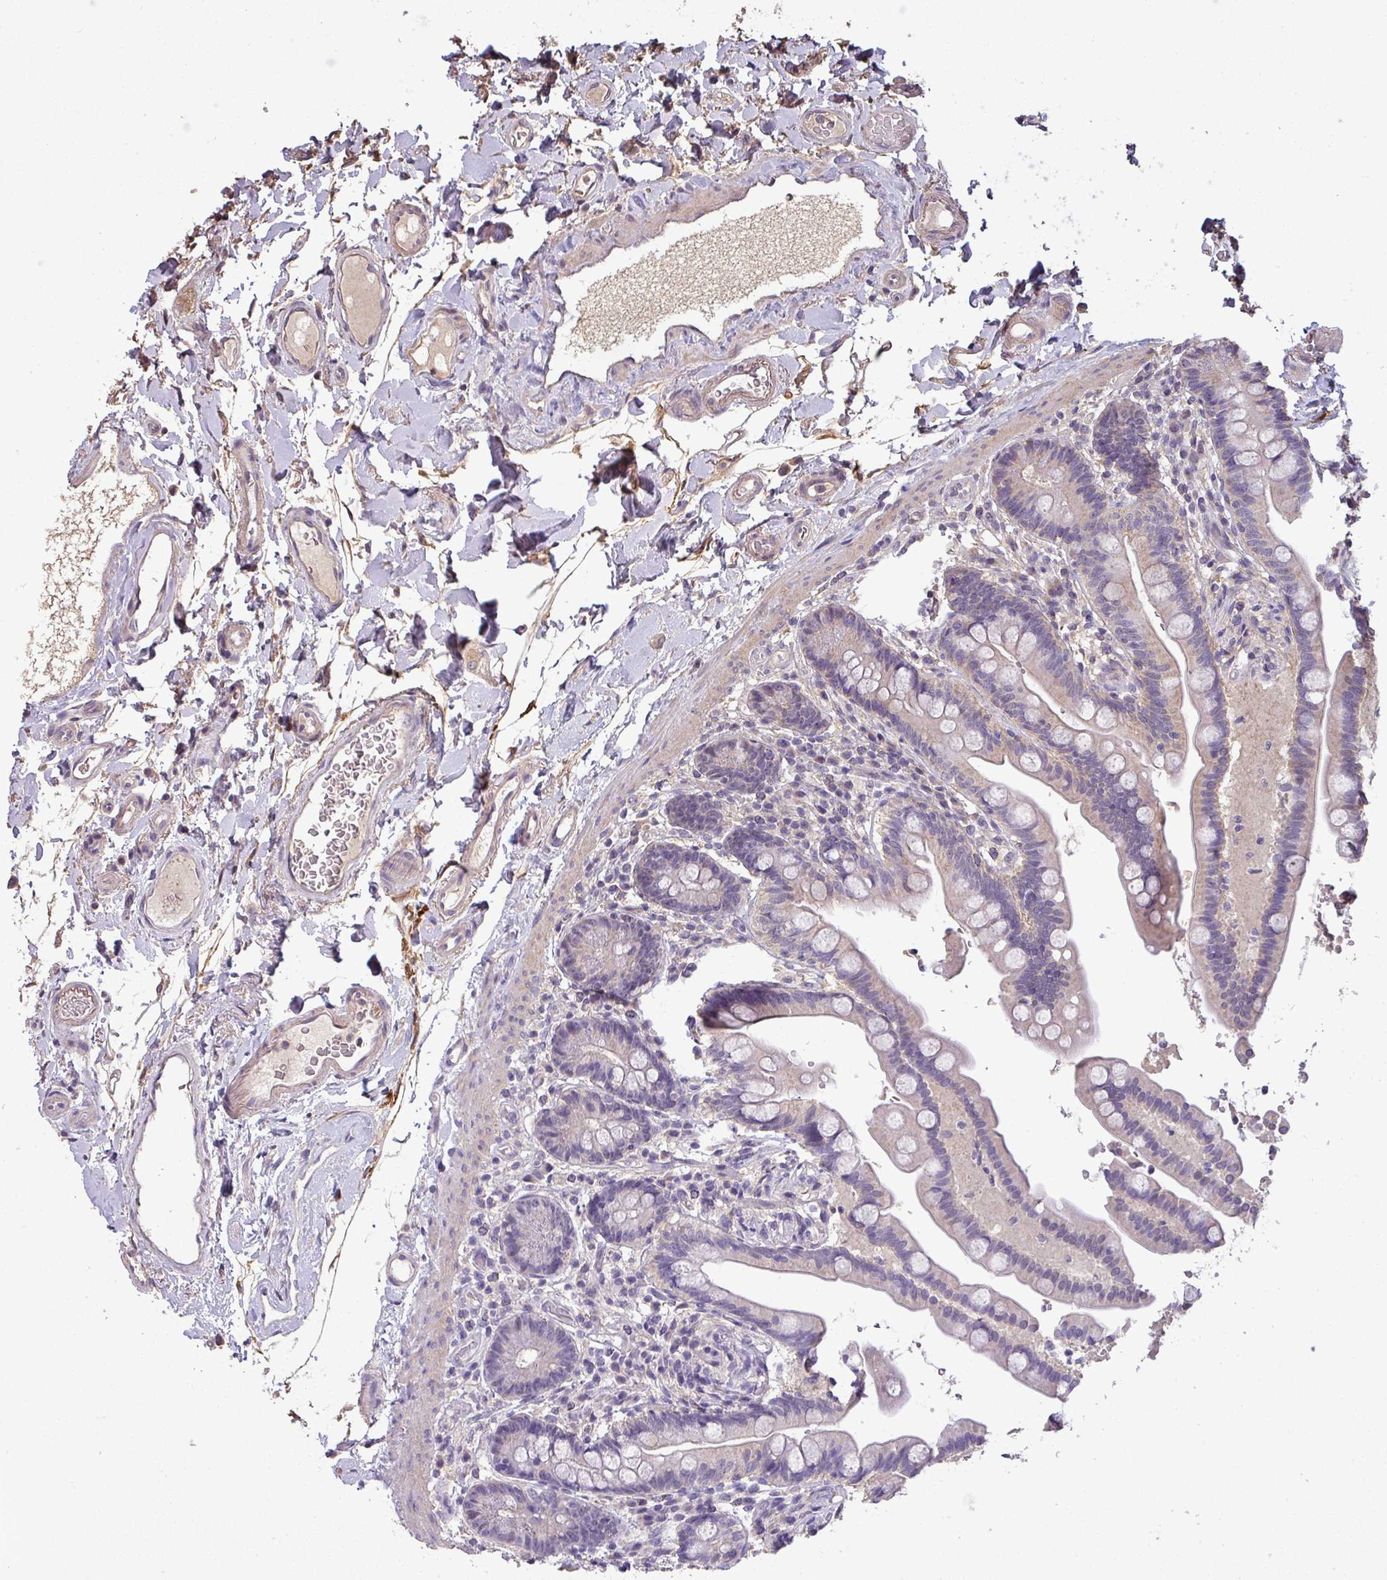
{"staining": {"intensity": "moderate", "quantity": "25%-75%", "location": "cytoplasmic/membranous"}, "tissue": "colon", "cell_type": "Endothelial cells", "image_type": "normal", "snomed": [{"axis": "morphology", "description": "Normal tissue, NOS"}, {"axis": "topography", "description": "Smooth muscle"}, {"axis": "topography", "description": "Colon"}], "caption": "DAB (3,3'-diaminobenzidine) immunohistochemical staining of benign colon demonstrates moderate cytoplasmic/membranous protein positivity in approximately 25%-75% of endothelial cells.", "gene": "ISLR", "patient": {"sex": "male", "age": 73}}